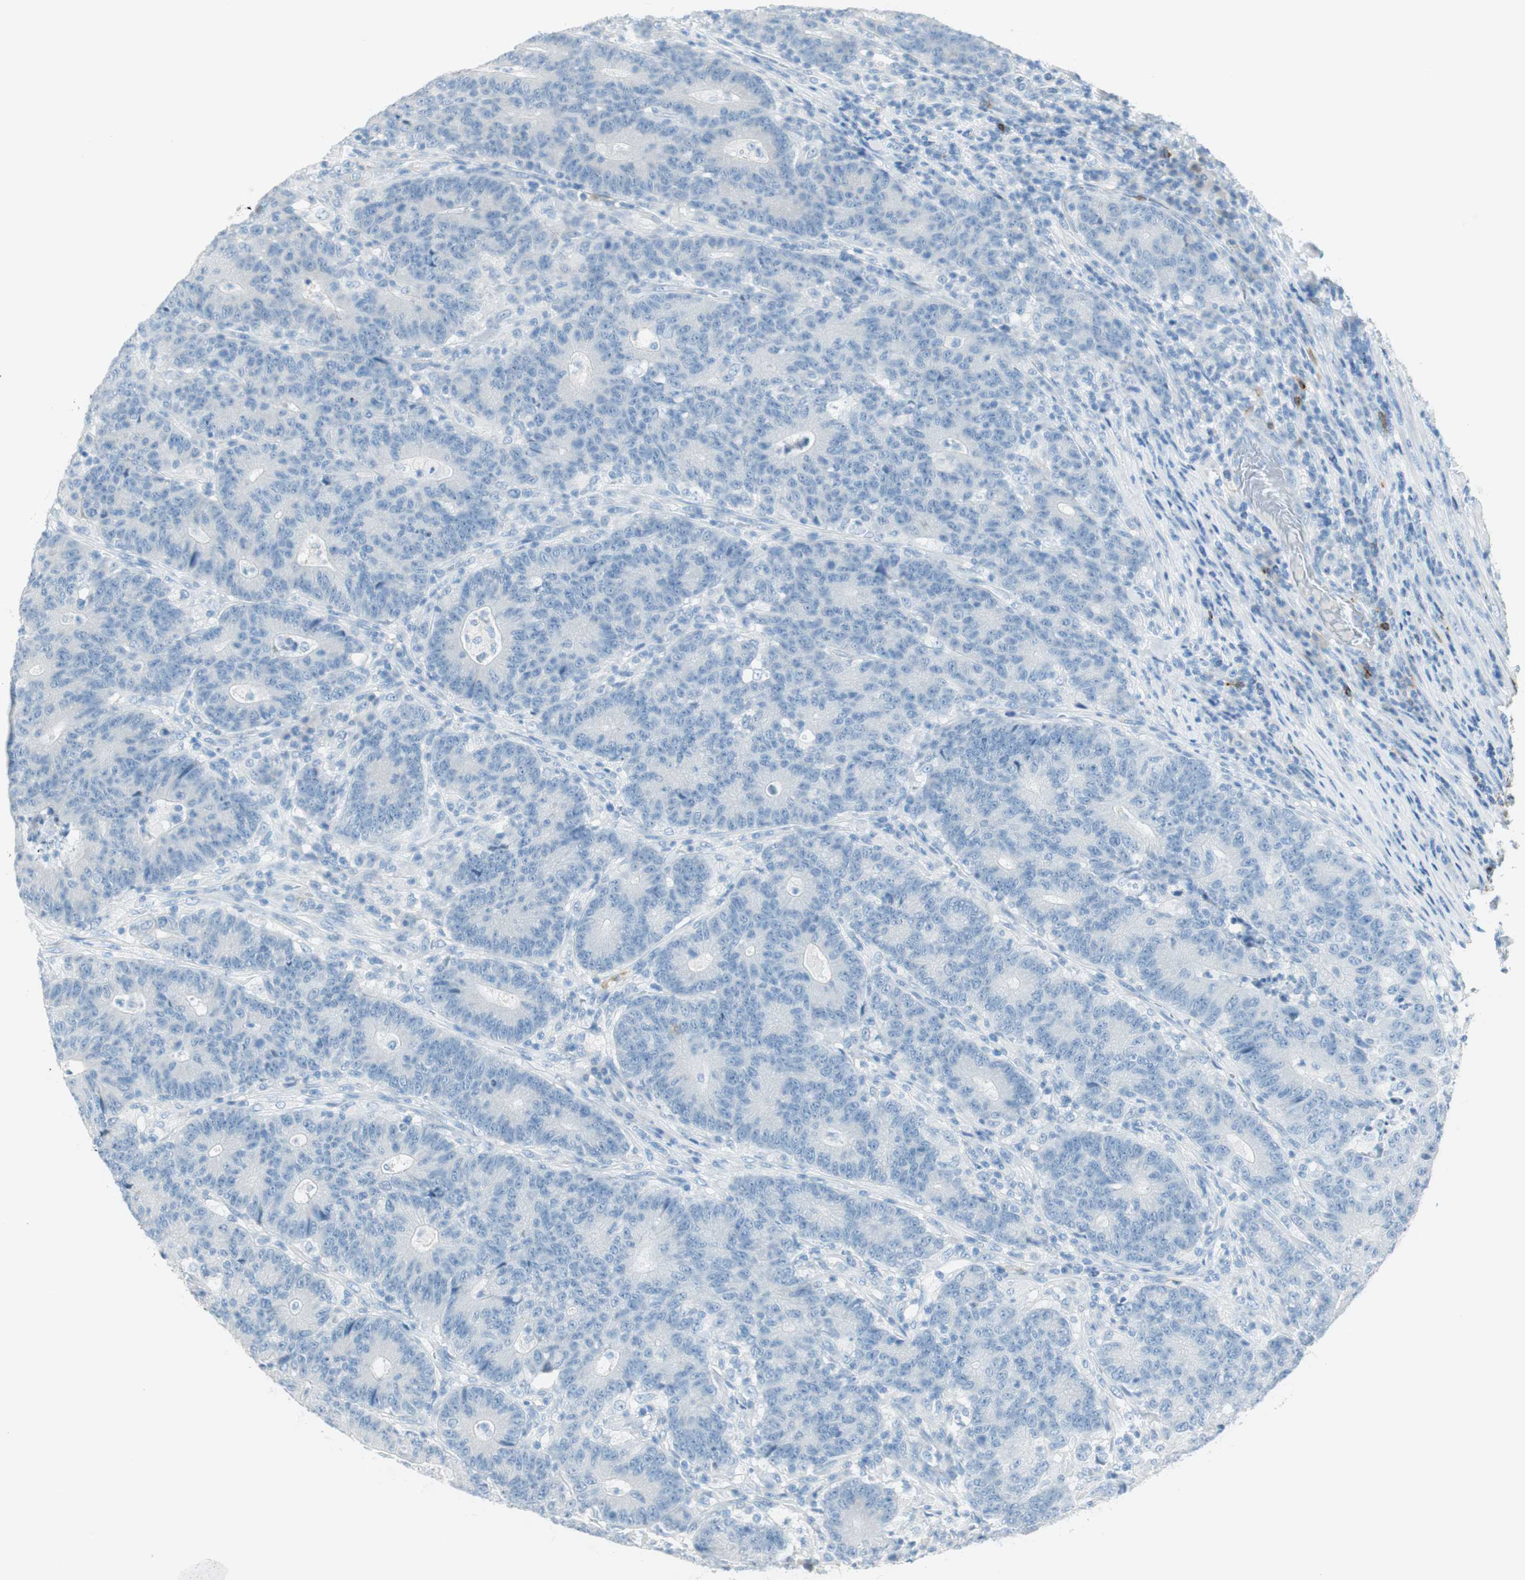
{"staining": {"intensity": "negative", "quantity": "none", "location": "none"}, "tissue": "colorectal cancer", "cell_type": "Tumor cells", "image_type": "cancer", "snomed": [{"axis": "morphology", "description": "Normal tissue, NOS"}, {"axis": "morphology", "description": "Adenocarcinoma, NOS"}, {"axis": "topography", "description": "Colon"}], "caption": "Immunohistochemistry micrograph of human adenocarcinoma (colorectal) stained for a protein (brown), which exhibits no expression in tumor cells.", "gene": "TNFRSF13C", "patient": {"sex": "female", "age": 75}}